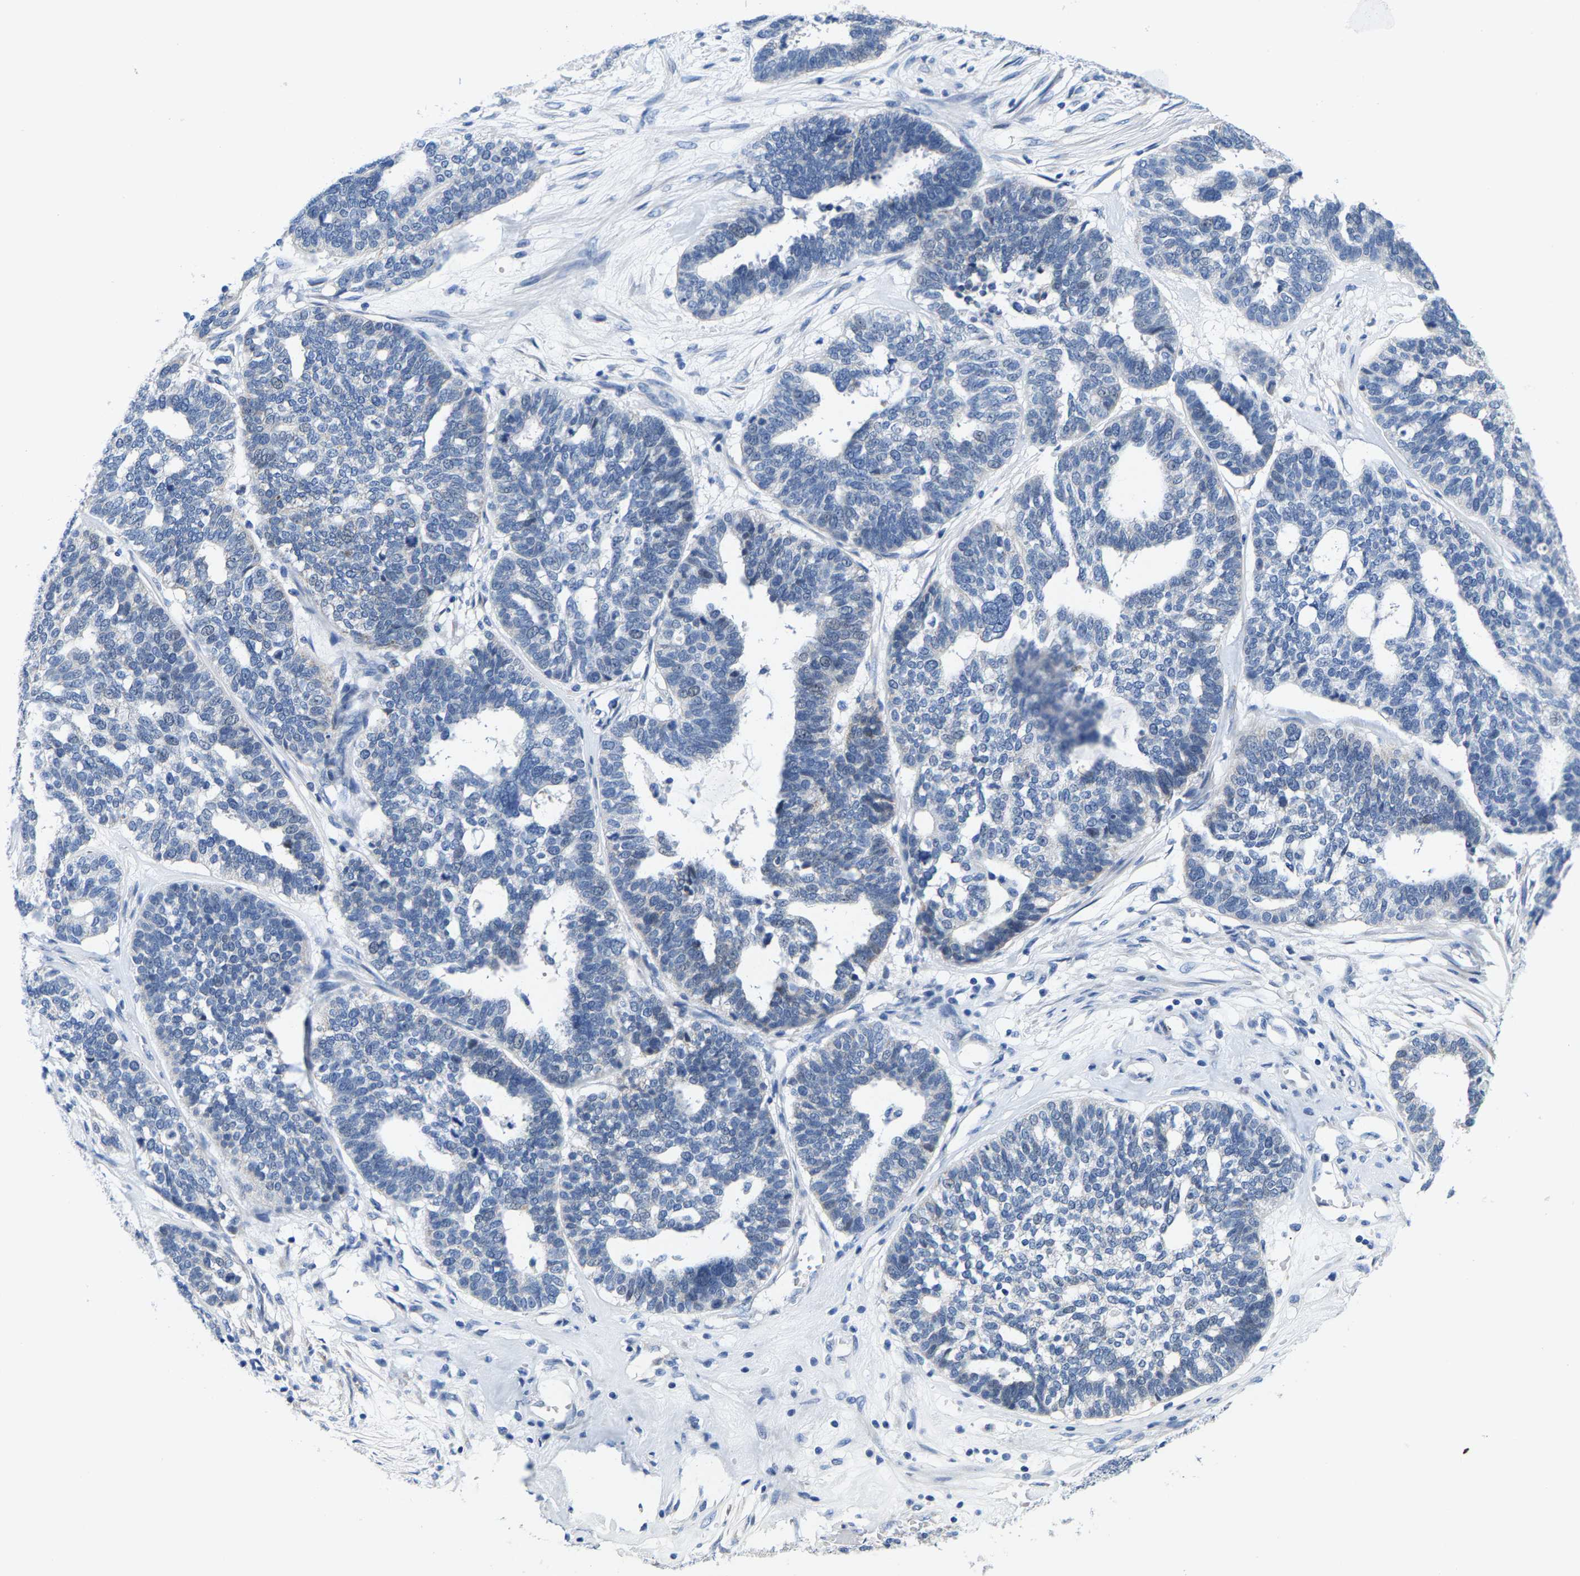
{"staining": {"intensity": "negative", "quantity": "none", "location": "none"}, "tissue": "ovarian cancer", "cell_type": "Tumor cells", "image_type": "cancer", "snomed": [{"axis": "morphology", "description": "Cystadenocarcinoma, serous, NOS"}, {"axis": "topography", "description": "Ovary"}], "caption": "Immunohistochemical staining of ovarian serous cystadenocarcinoma demonstrates no significant positivity in tumor cells.", "gene": "KLHL1", "patient": {"sex": "female", "age": 59}}